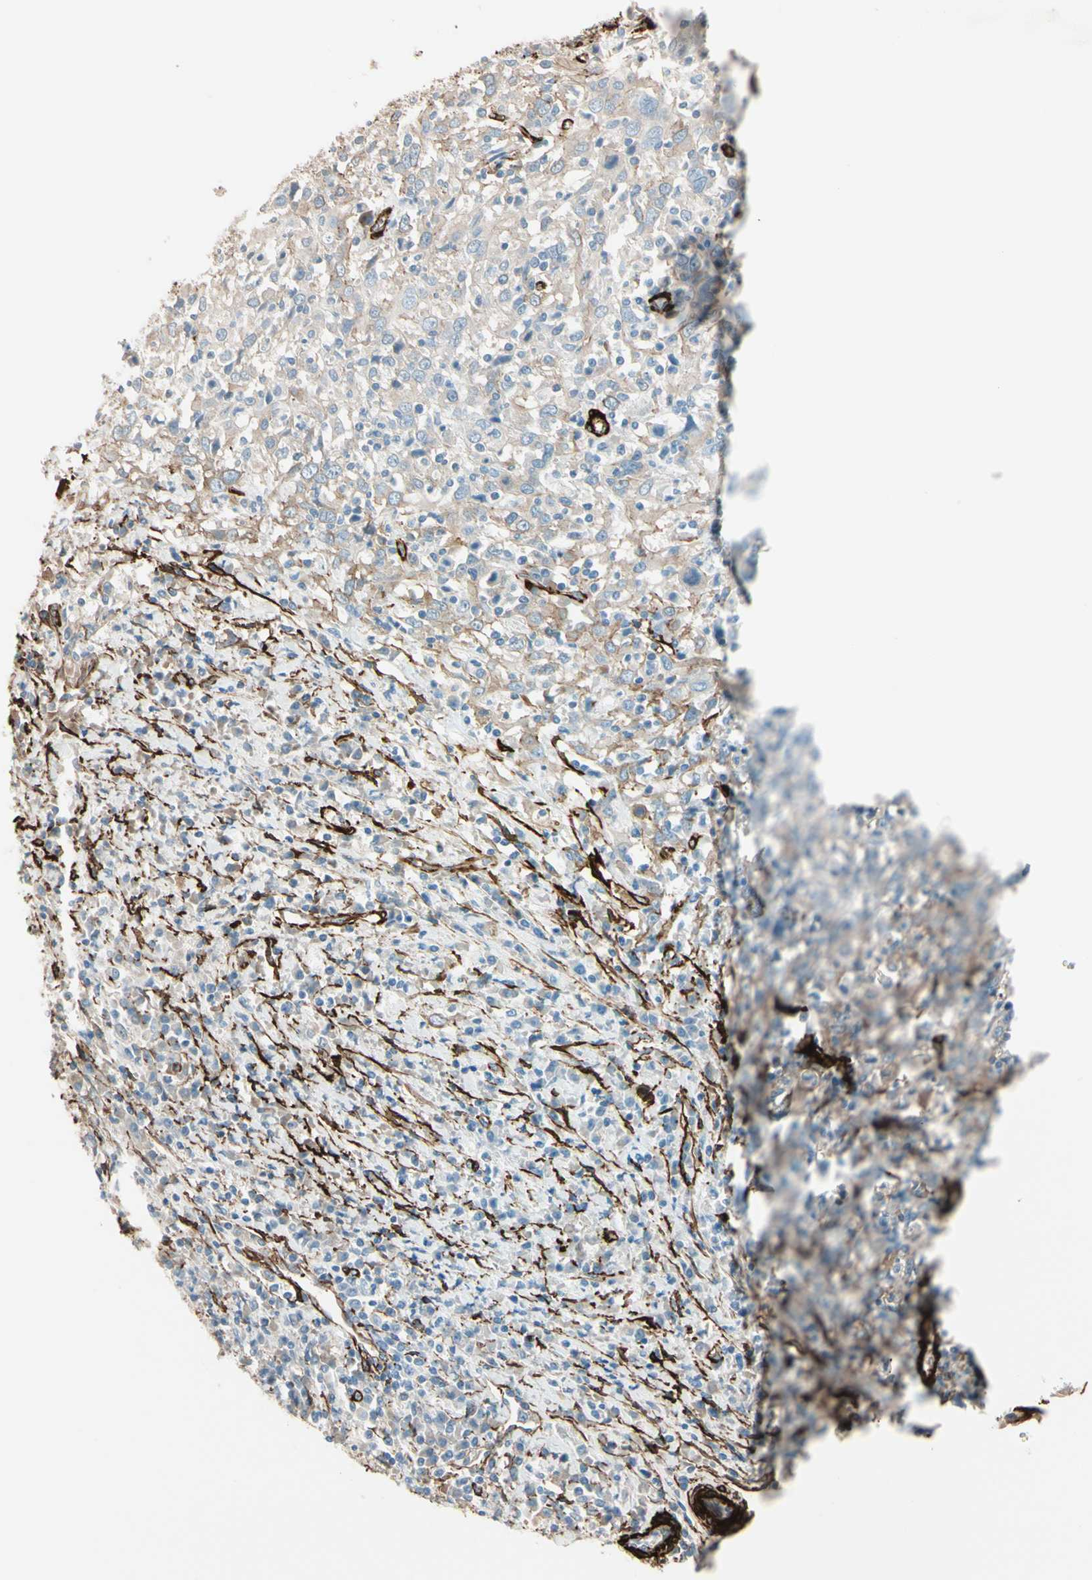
{"staining": {"intensity": "weak", "quantity": "25%-75%", "location": "cytoplasmic/membranous"}, "tissue": "cervical cancer", "cell_type": "Tumor cells", "image_type": "cancer", "snomed": [{"axis": "morphology", "description": "Squamous cell carcinoma, NOS"}, {"axis": "topography", "description": "Cervix"}], "caption": "Immunohistochemical staining of human cervical cancer (squamous cell carcinoma) shows low levels of weak cytoplasmic/membranous protein positivity in about 25%-75% of tumor cells. Using DAB (3,3'-diaminobenzidine) (brown) and hematoxylin (blue) stains, captured at high magnification using brightfield microscopy.", "gene": "CALD1", "patient": {"sex": "female", "age": 46}}